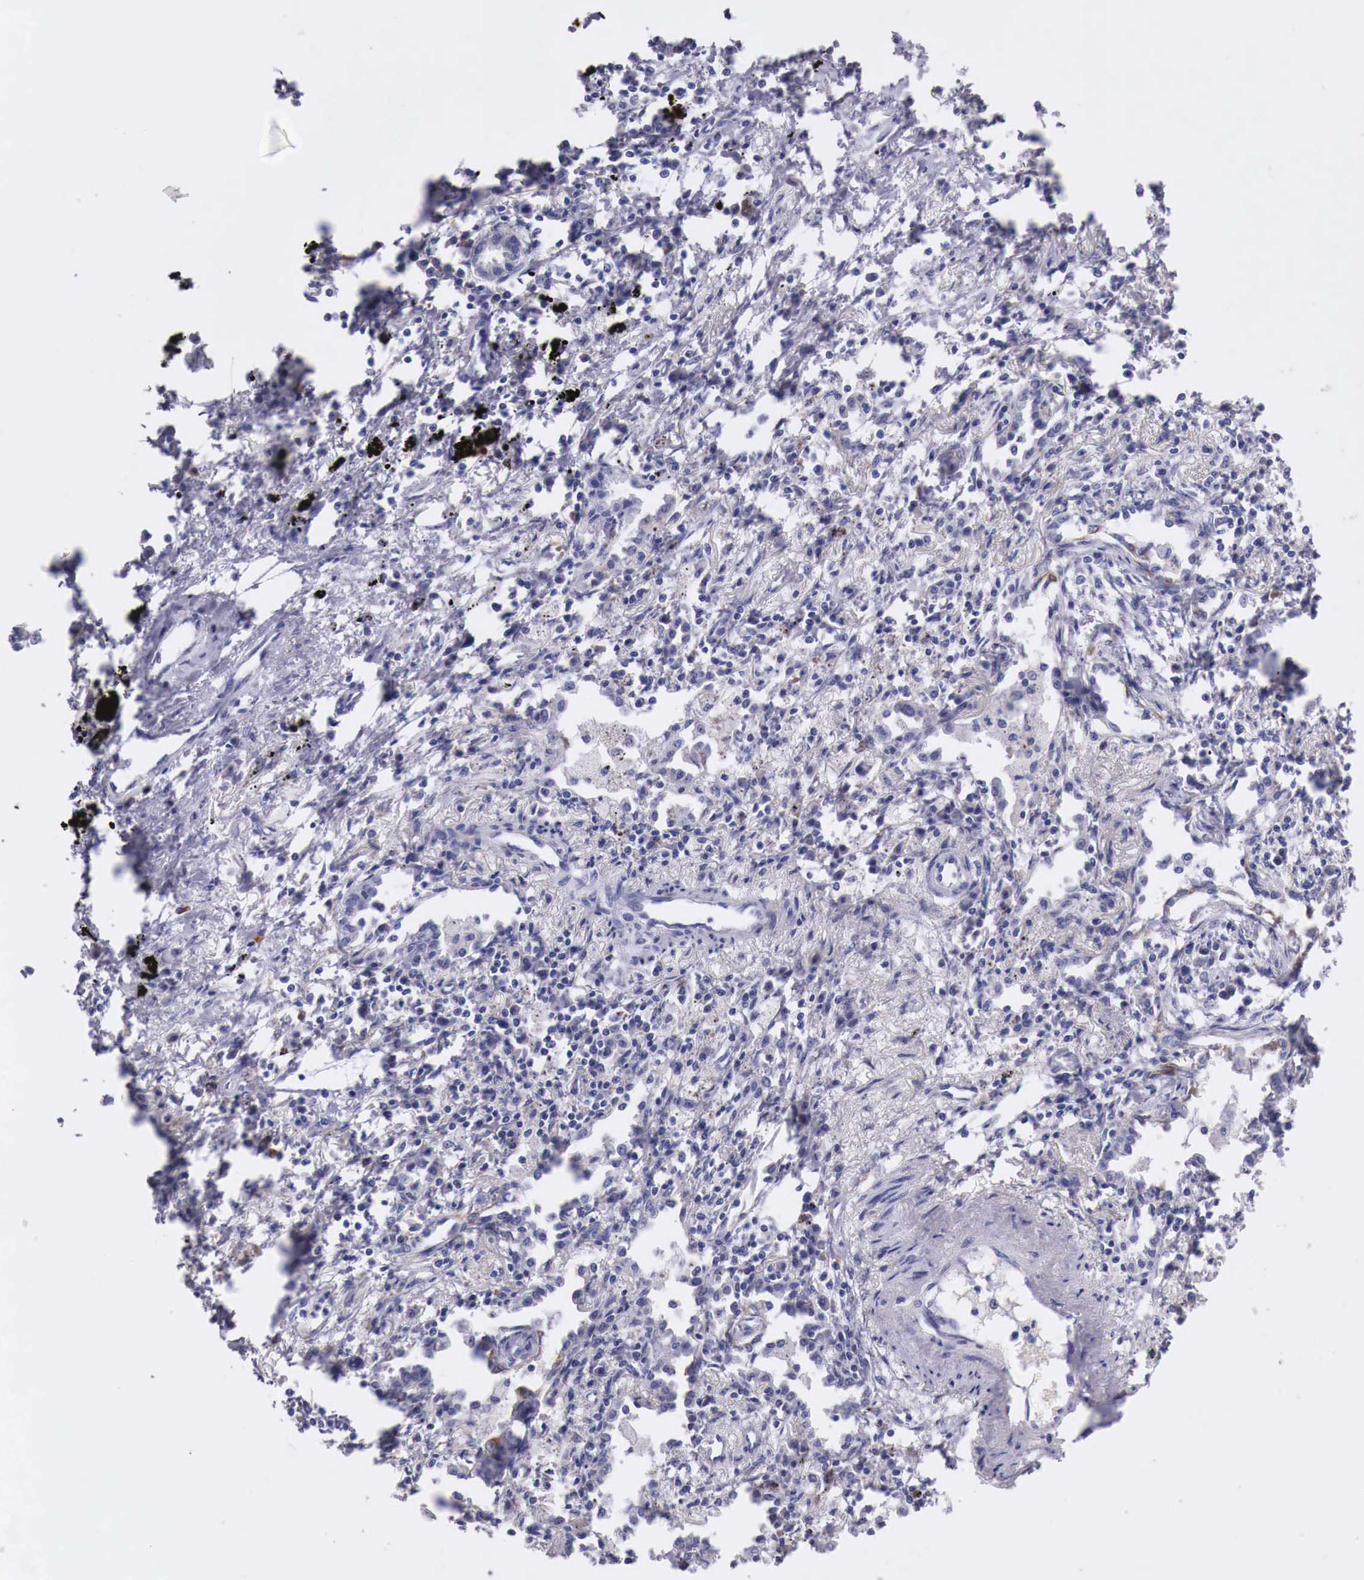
{"staining": {"intensity": "negative", "quantity": "none", "location": "none"}, "tissue": "lung cancer", "cell_type": "Tumor cells", "image_type": "cancer", "snomed": [{"axis": "morphology", "description": "Adenocarcinoma, NOS"}, {"axis": "topography", "description": "Lung"}], "caption": "Image shows no significant protein staining in tumor cells of lung cancer (adenocarcinoma).", "gene": "NREP", "patient": {"sex": "male", "age": 60}}